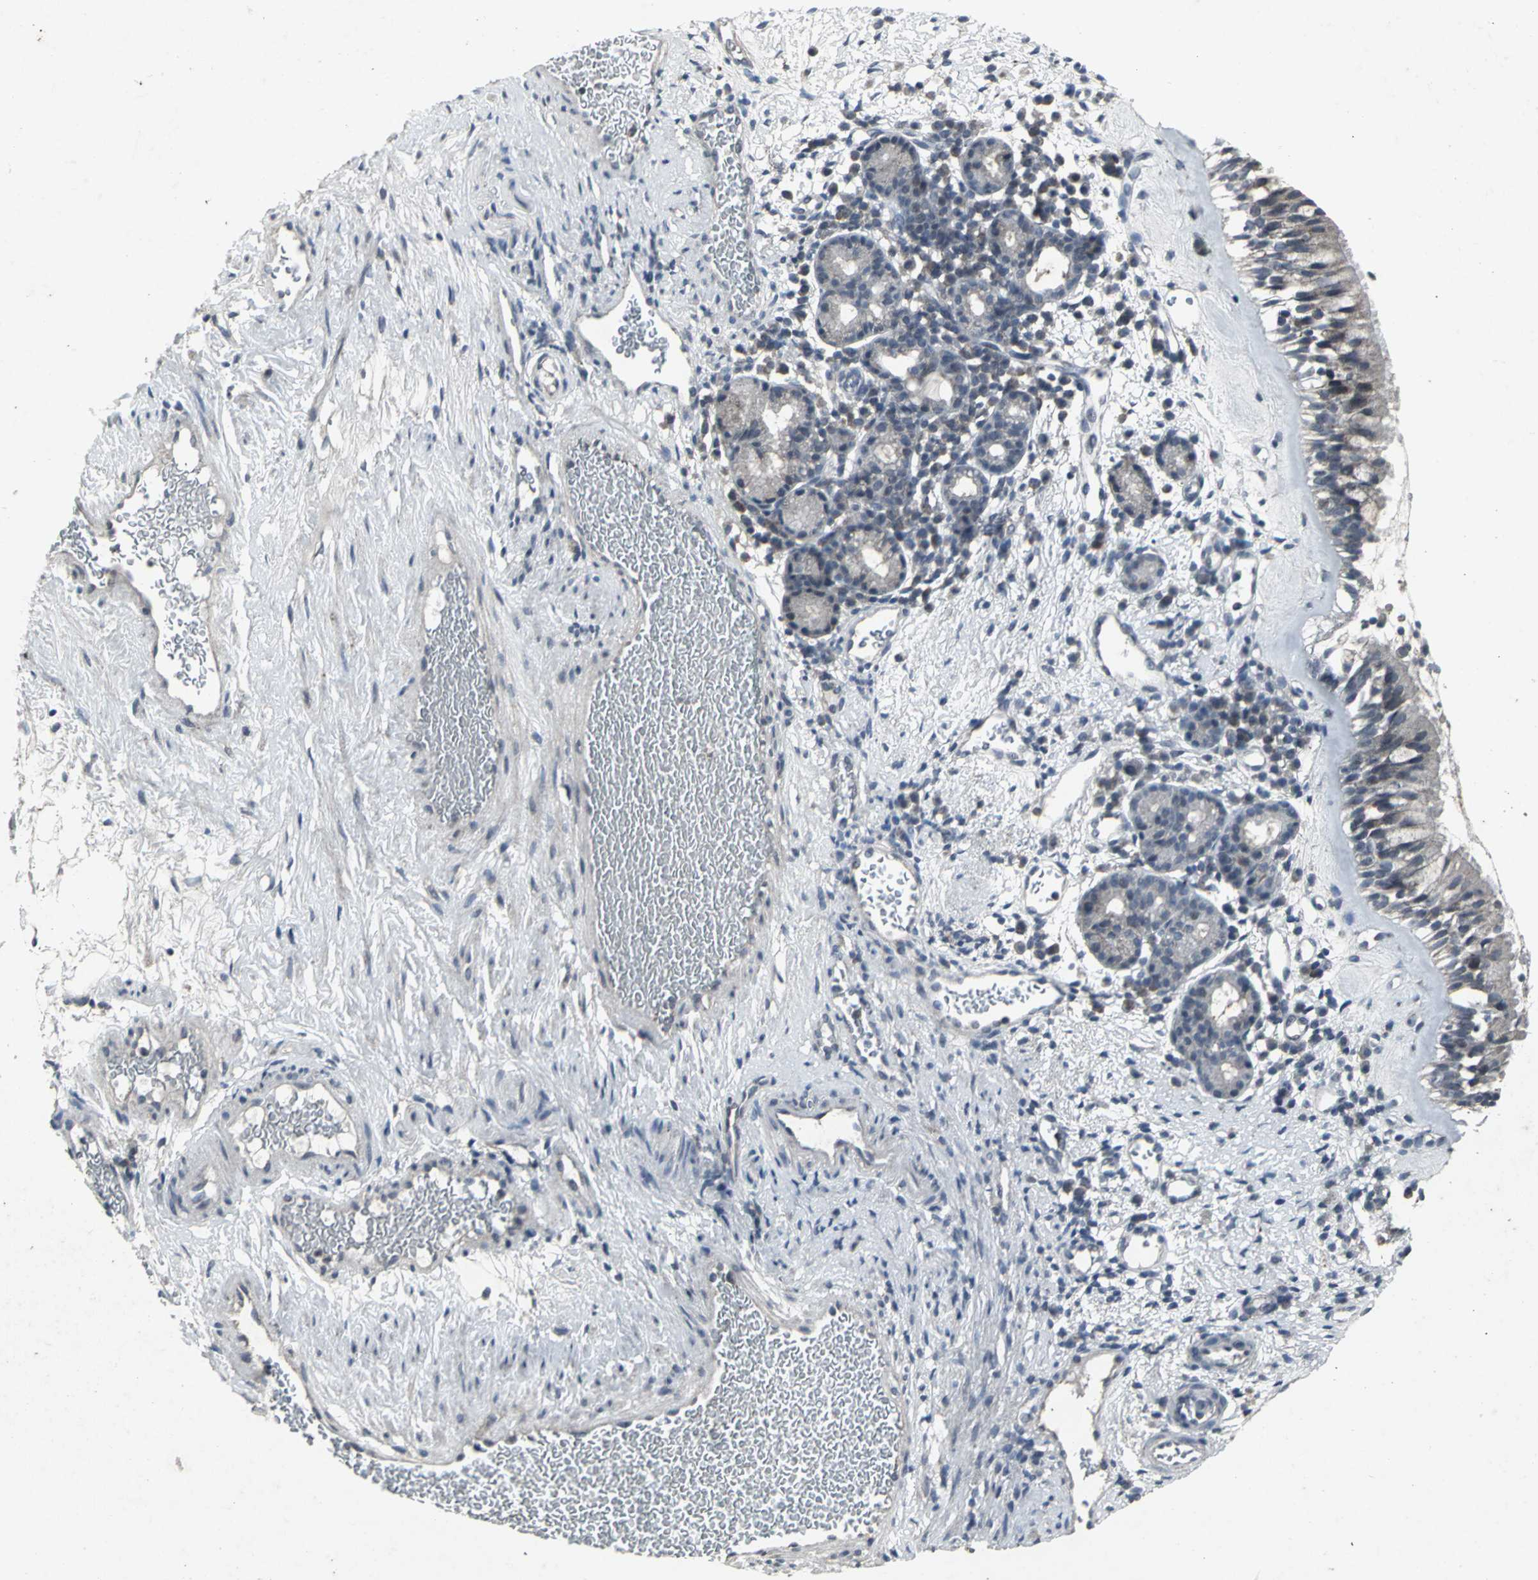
{"staining": {"intensity": "negative", "quantity": "none", "location": "none"}, "tissue": "nasopharynx", "cell_type": "Respiratory epithelial cells", "image_type": "normal", "snomed": [{"axis": "morphology", "description": "Normal tissue, NOS"}, {"axis": "morphology", "description": "Inflammation, NOS"}, {"axis": "topography", "description": "Nasopharynx"}], "caption": "This is an immunohistochemistry (IHC) micrograph of benign nasopharynx. There is no staining in respiratory epithelial cells.", "gene": "BMP4", "patient": {"sex": "female", "age": 55}}